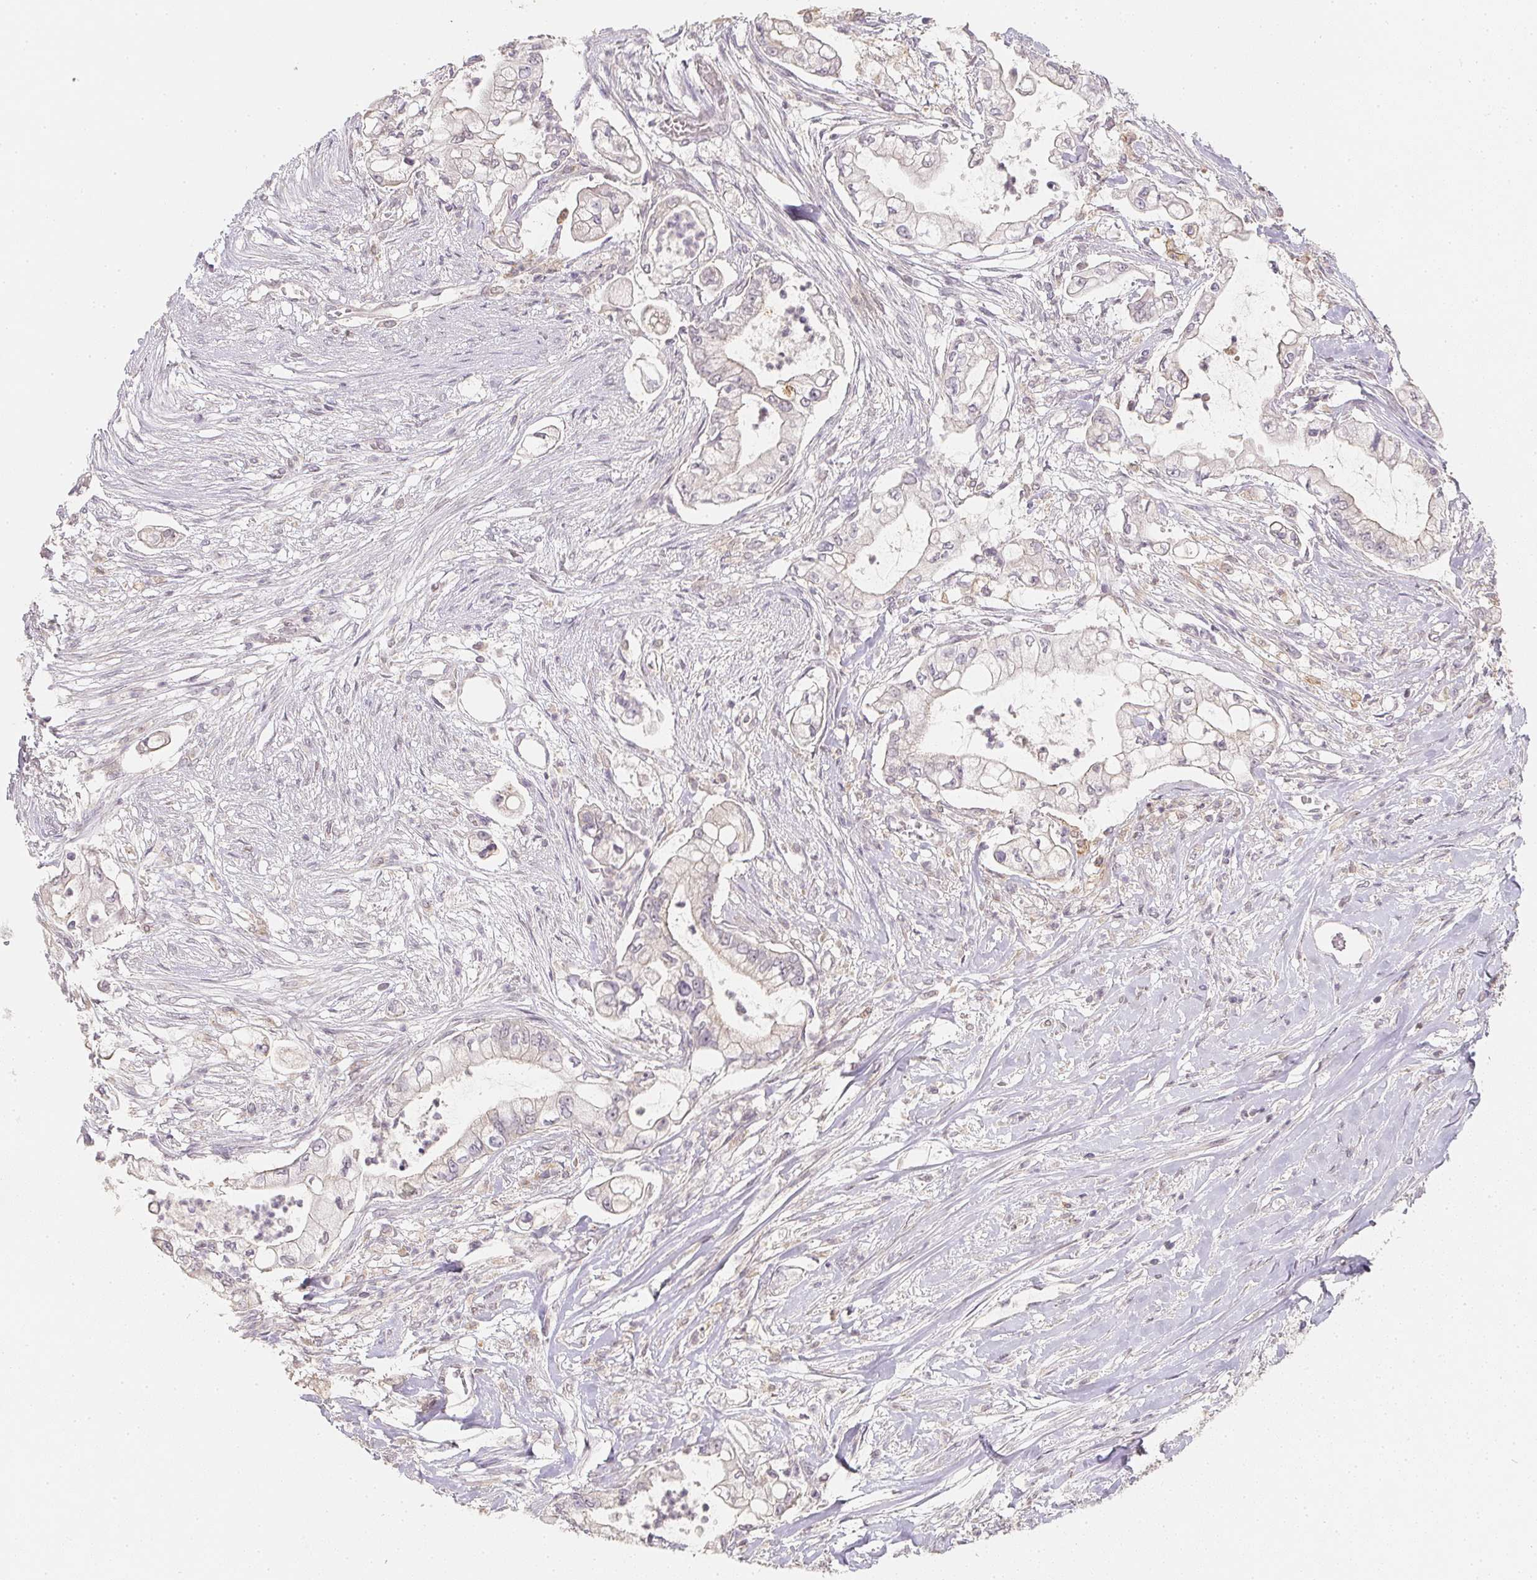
{"staining": {"intensity": "negative", "quantity": "none", "location": "none"}, "tissue": "pancreatic cancer", "cell_type": "Tumor cells", "image_type": "cancer", "snomed": [{"axis": "morphology", "description": "Adenocarcinoma, NOS"}, {"axis": "topography", "description": "Pancreas"}], "caption": "Photomicrograph shows no significant protein expression in tumor cells of pancreatic adenocarcinoma.", "gene": "SOAT1", "patient": {"sex": "female", "age": 69}}